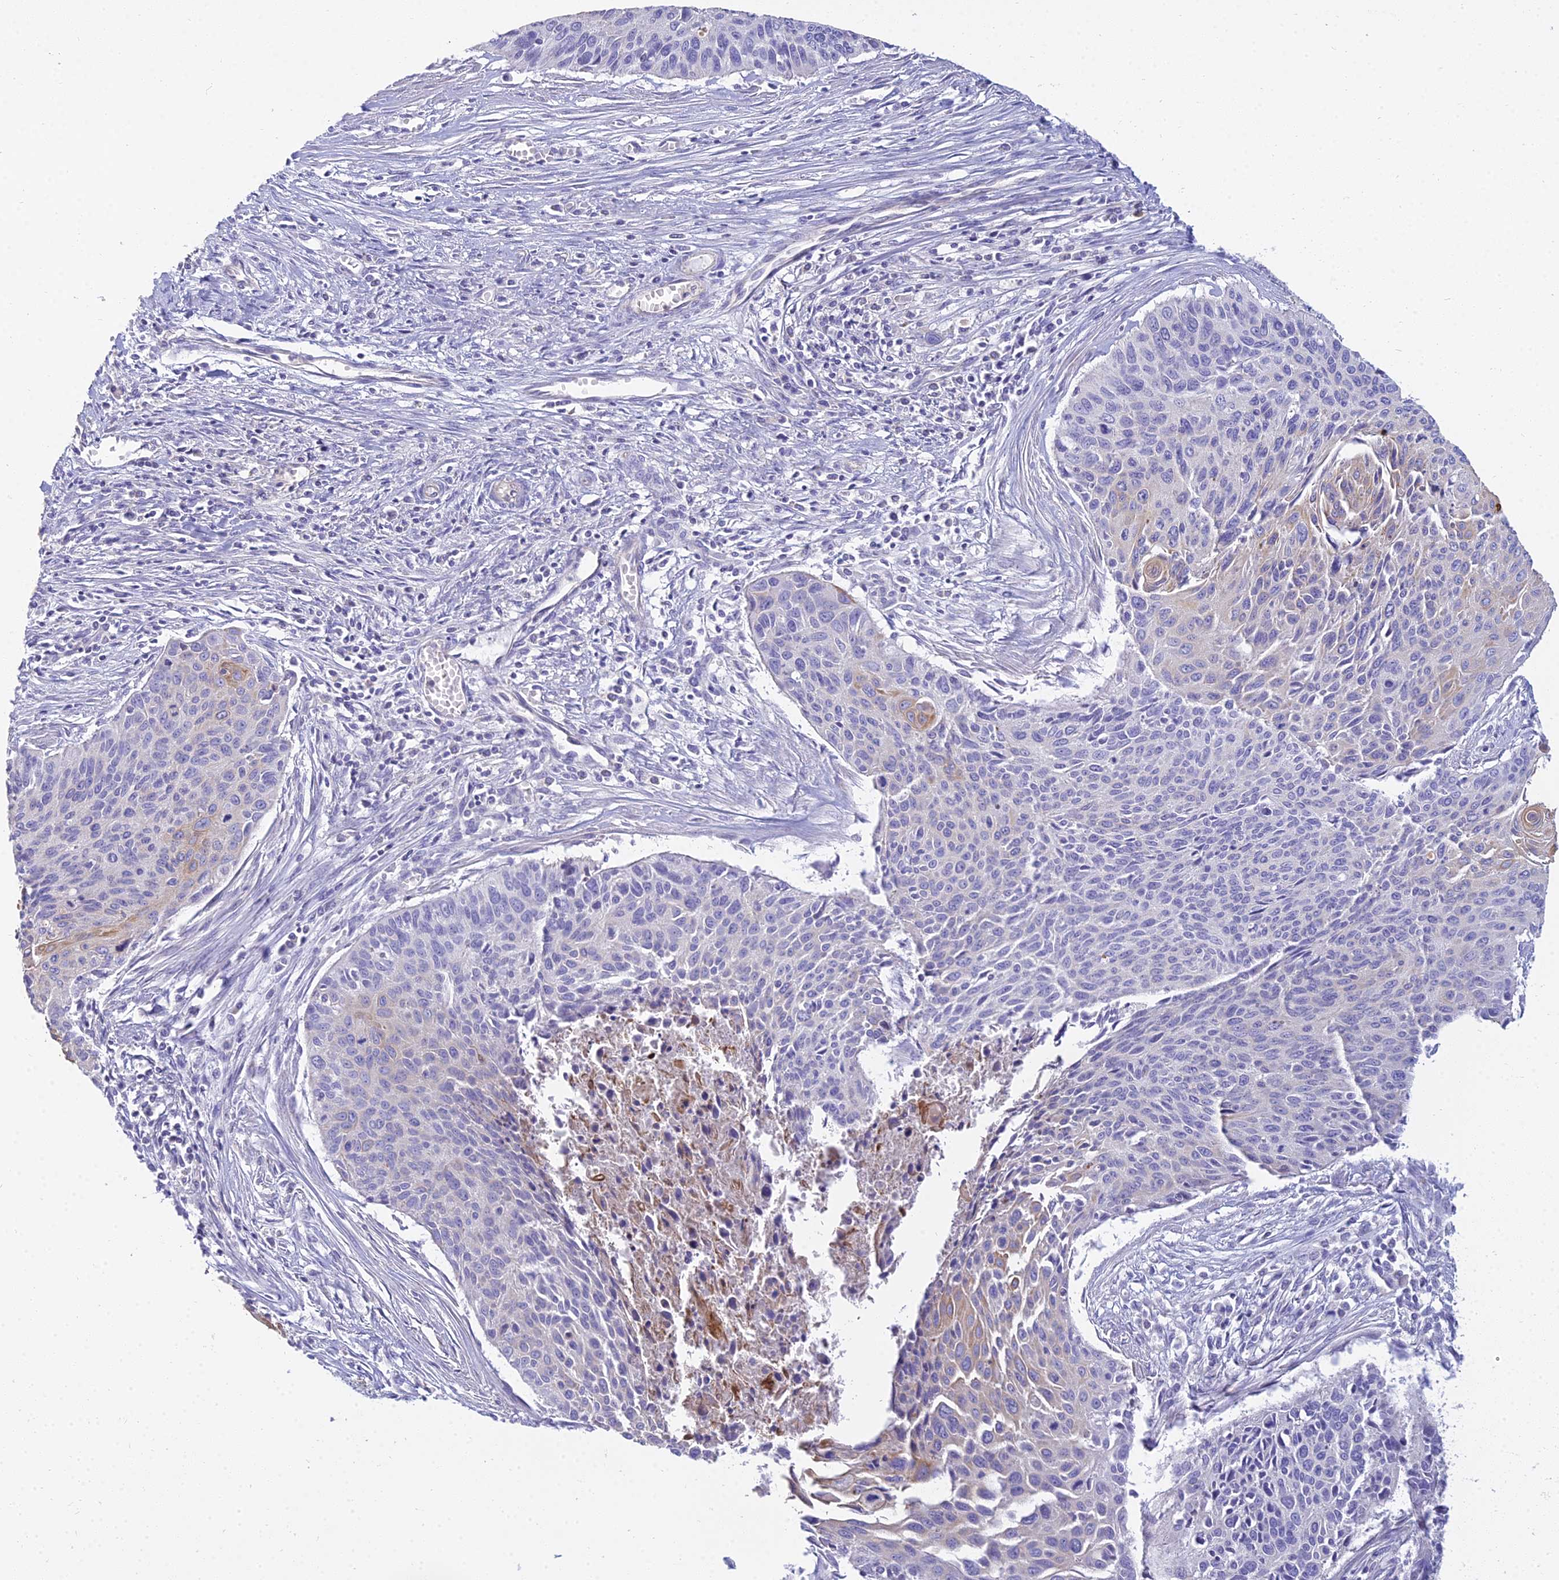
{"staining": {"intensity": "moderate", "quantity": "<25%", "location": "cytoplasmic/membranous"}, "tissue": "cervical cancer", "cell_type": "Tumor cells", "image_type": "cancer", "snomed": [{"axis": "morphology", "description": "Squamous cell carcinoma, NOS"}, {"axis": "topography", "description": "Cervix"}], "caption": "Immunohistochemistry photomicrograph of neoplastic tissue: cervical squamous cell carcinoma stained using immunohistochemistry demonstrates low levels of moderate protein expression localized specifically in the cytoplasmic/membranous of tumor cells, appearing as a cytoplasmic/membranous brown color.", "gene": "SMIM24", "patient": {"sex": "female", "age": 55}}